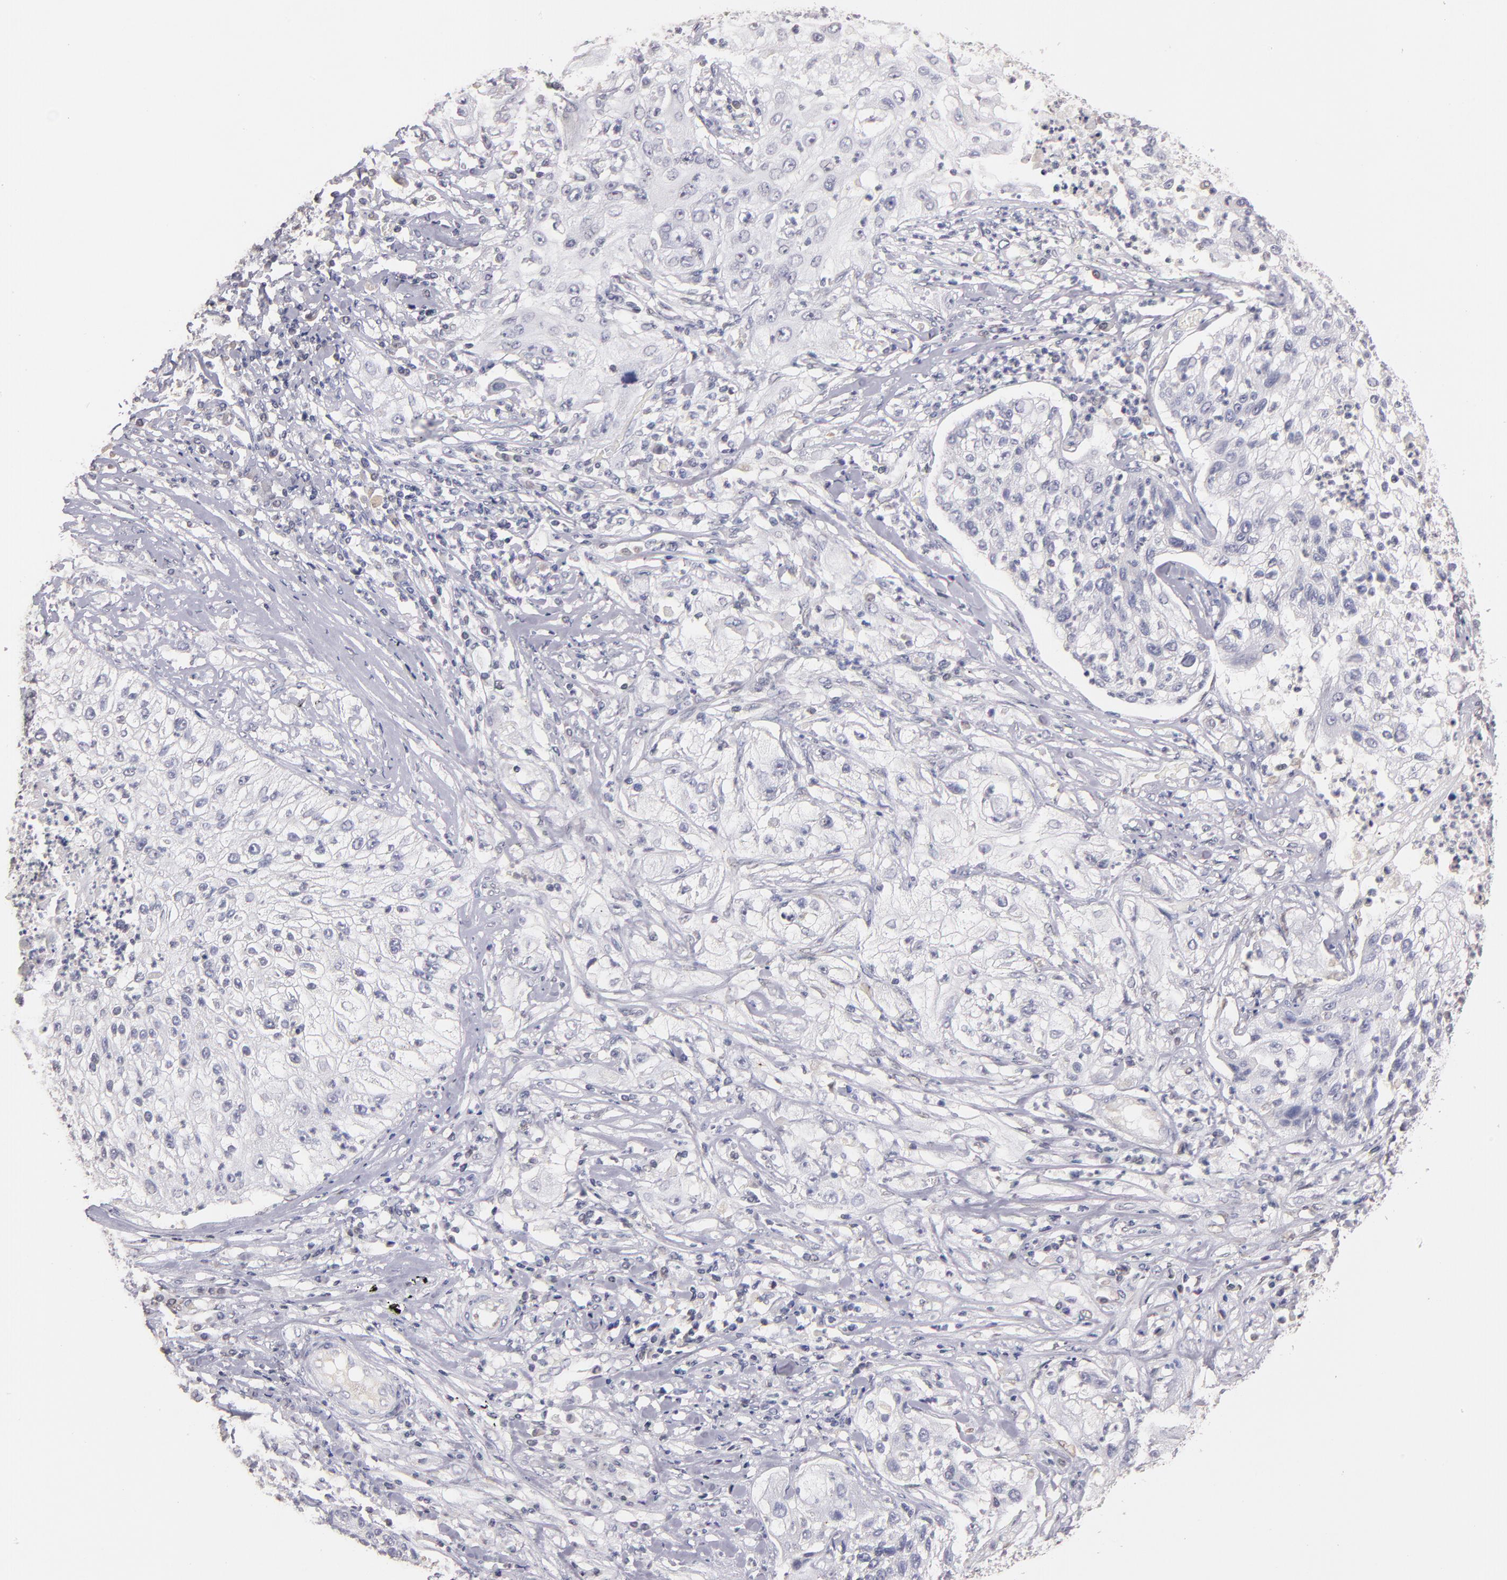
{"staining": {"intensity": "negative", "quantity": "none", "location": "none"}, "tissue": "lung cancer", "cell_type": "Tumor cells", "image_type": "cancer", "snomed": [{"axis": "morphology", "description": "Inflammation, NOS"}, {"axis": "morphology", "description": "Squamous cell carcinoma, NOS"}, {"axis": "topography", "description": "Lymph node"}, {"axis": "topography", "description": "Soft tissue"}, {"axis": "topography", "description": "Lung"}], "caption": "A high-resolution photomicrograph shows immunohistochemistry (IHC) staining of lung cancer, which displays no significant staining in tumor cells.", "gene": "SOX10", "patient": {"sex": "male", "age": 66}}